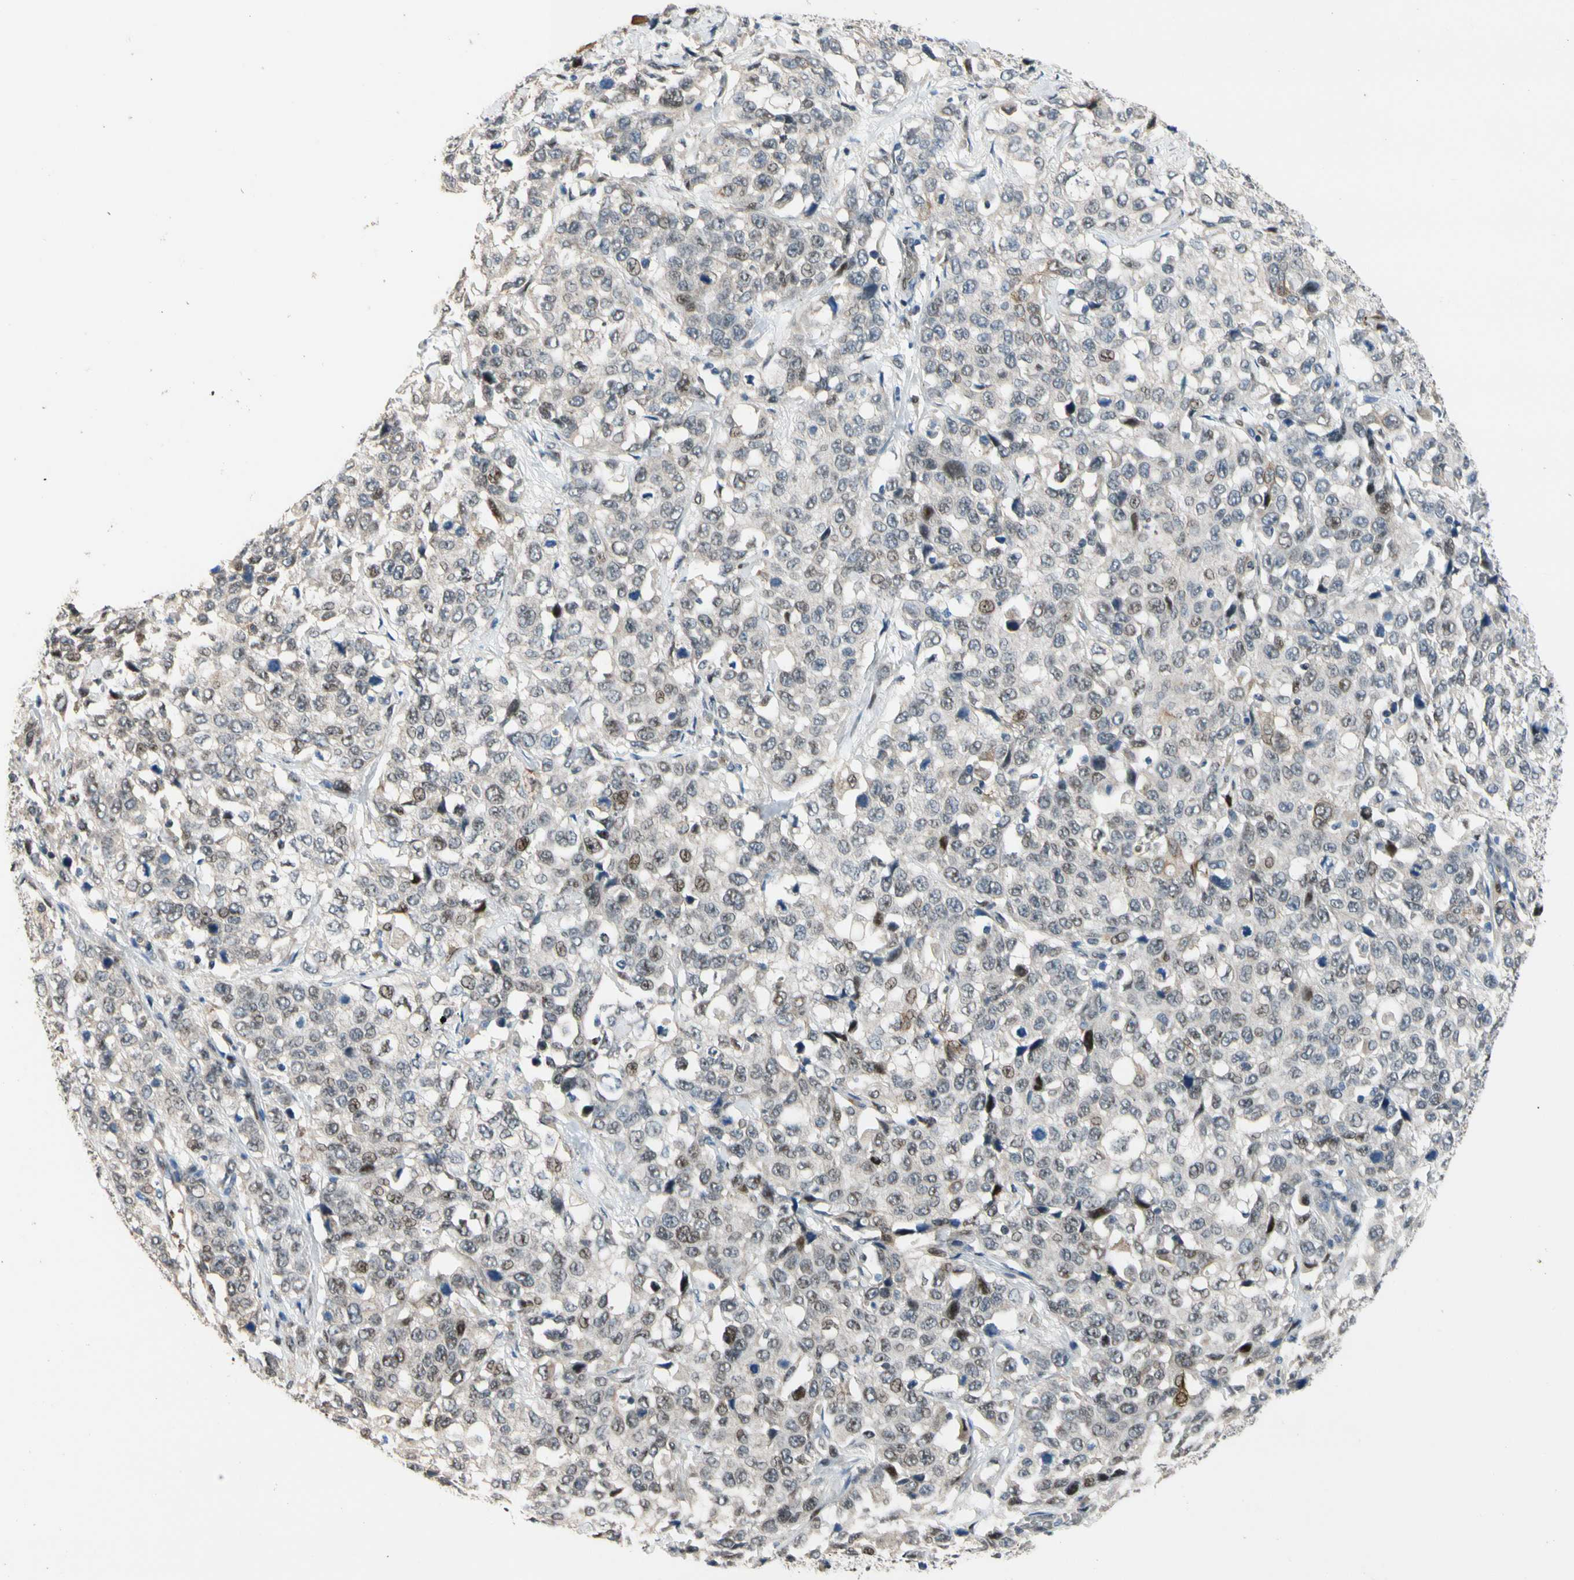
{"staining": {"intensity": "moderate", "quantity": "25%-75%", "location": "nuclear"}, "tissue": "stomach cancer", "cell_type": "Tumor cells", "image_type": "cancer", "snomed": [{"axis": "morphology", "description": "Normal tissue, NOS"}, {"axis": "morphology", "description": "Adenocarcinoma, NOS"}, {"axis": "topography", "description": "Stomach"}], "caption": "Protein staining by IHC demonstrates moderate nuclear expression in about 25%-75% of tumor cells in adenocarcinoma (stomach).", "gene": "ZNF184", "patient": {"sex": "male", "age": 48}}